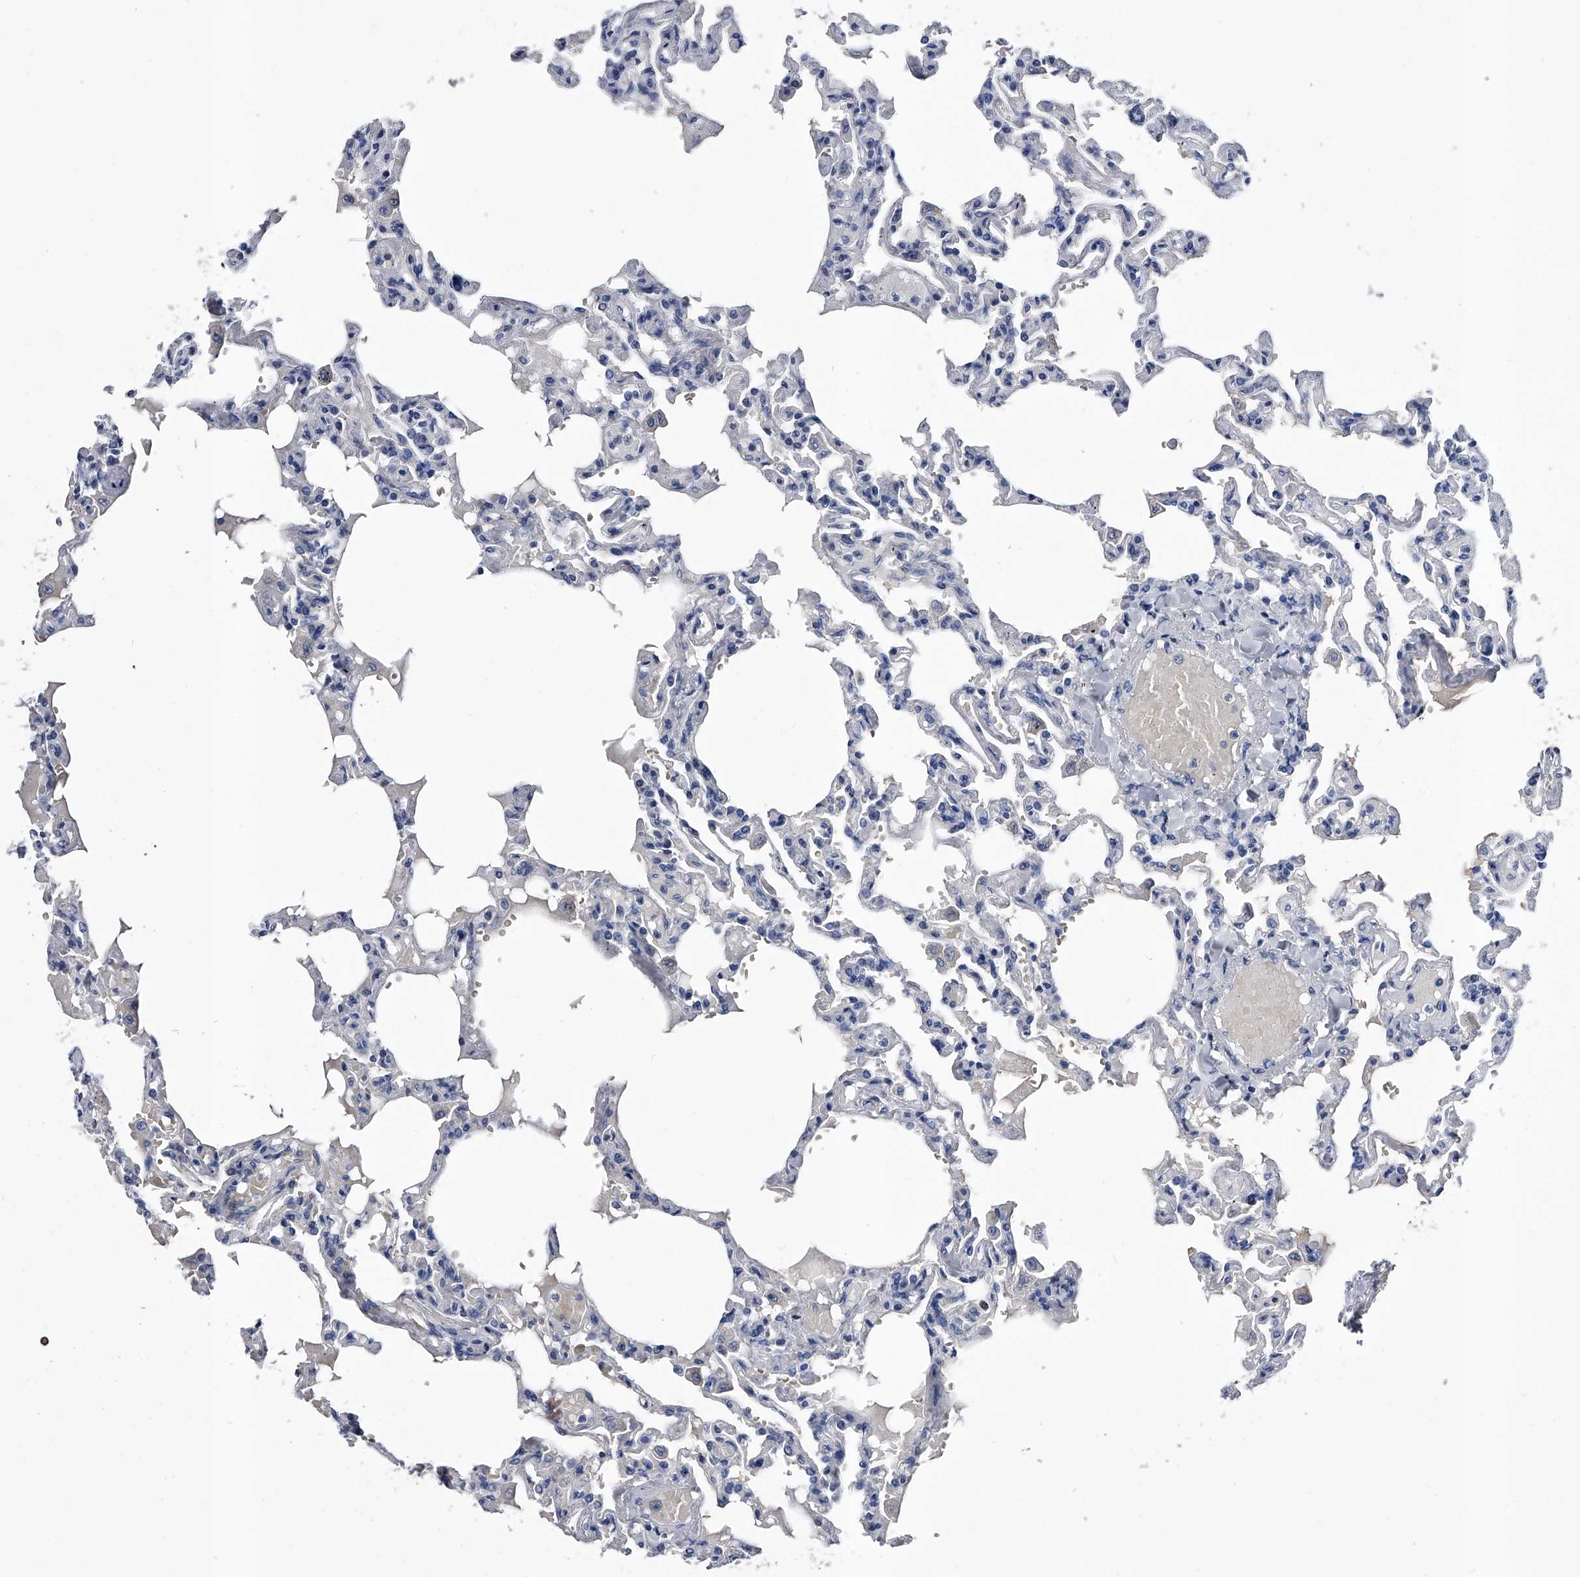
{"staining": {"intensity": "negative", "quantity": "none", "location": "none"}, "tissue": "lung", "cell_type": "Alveolar cells", "image_type": "normal", "snomed": [{"axis": "morphology", "description": "Normal tissue, NOS"}, {"axis": "topography", "description": "Lung"}], "caption": "DAB immunohistochemical staining of benign lung shows no significant staining in alveolar cells. Brightfield microscopy of immunohistochemistry (IHC) stained with DAB (3,3'-diaminobenzidine) (brown) and hematoxylin (blue), captured at high magnification.", "gene": "EFCAB7", "patient": {"sex": "male", "age": 21}}